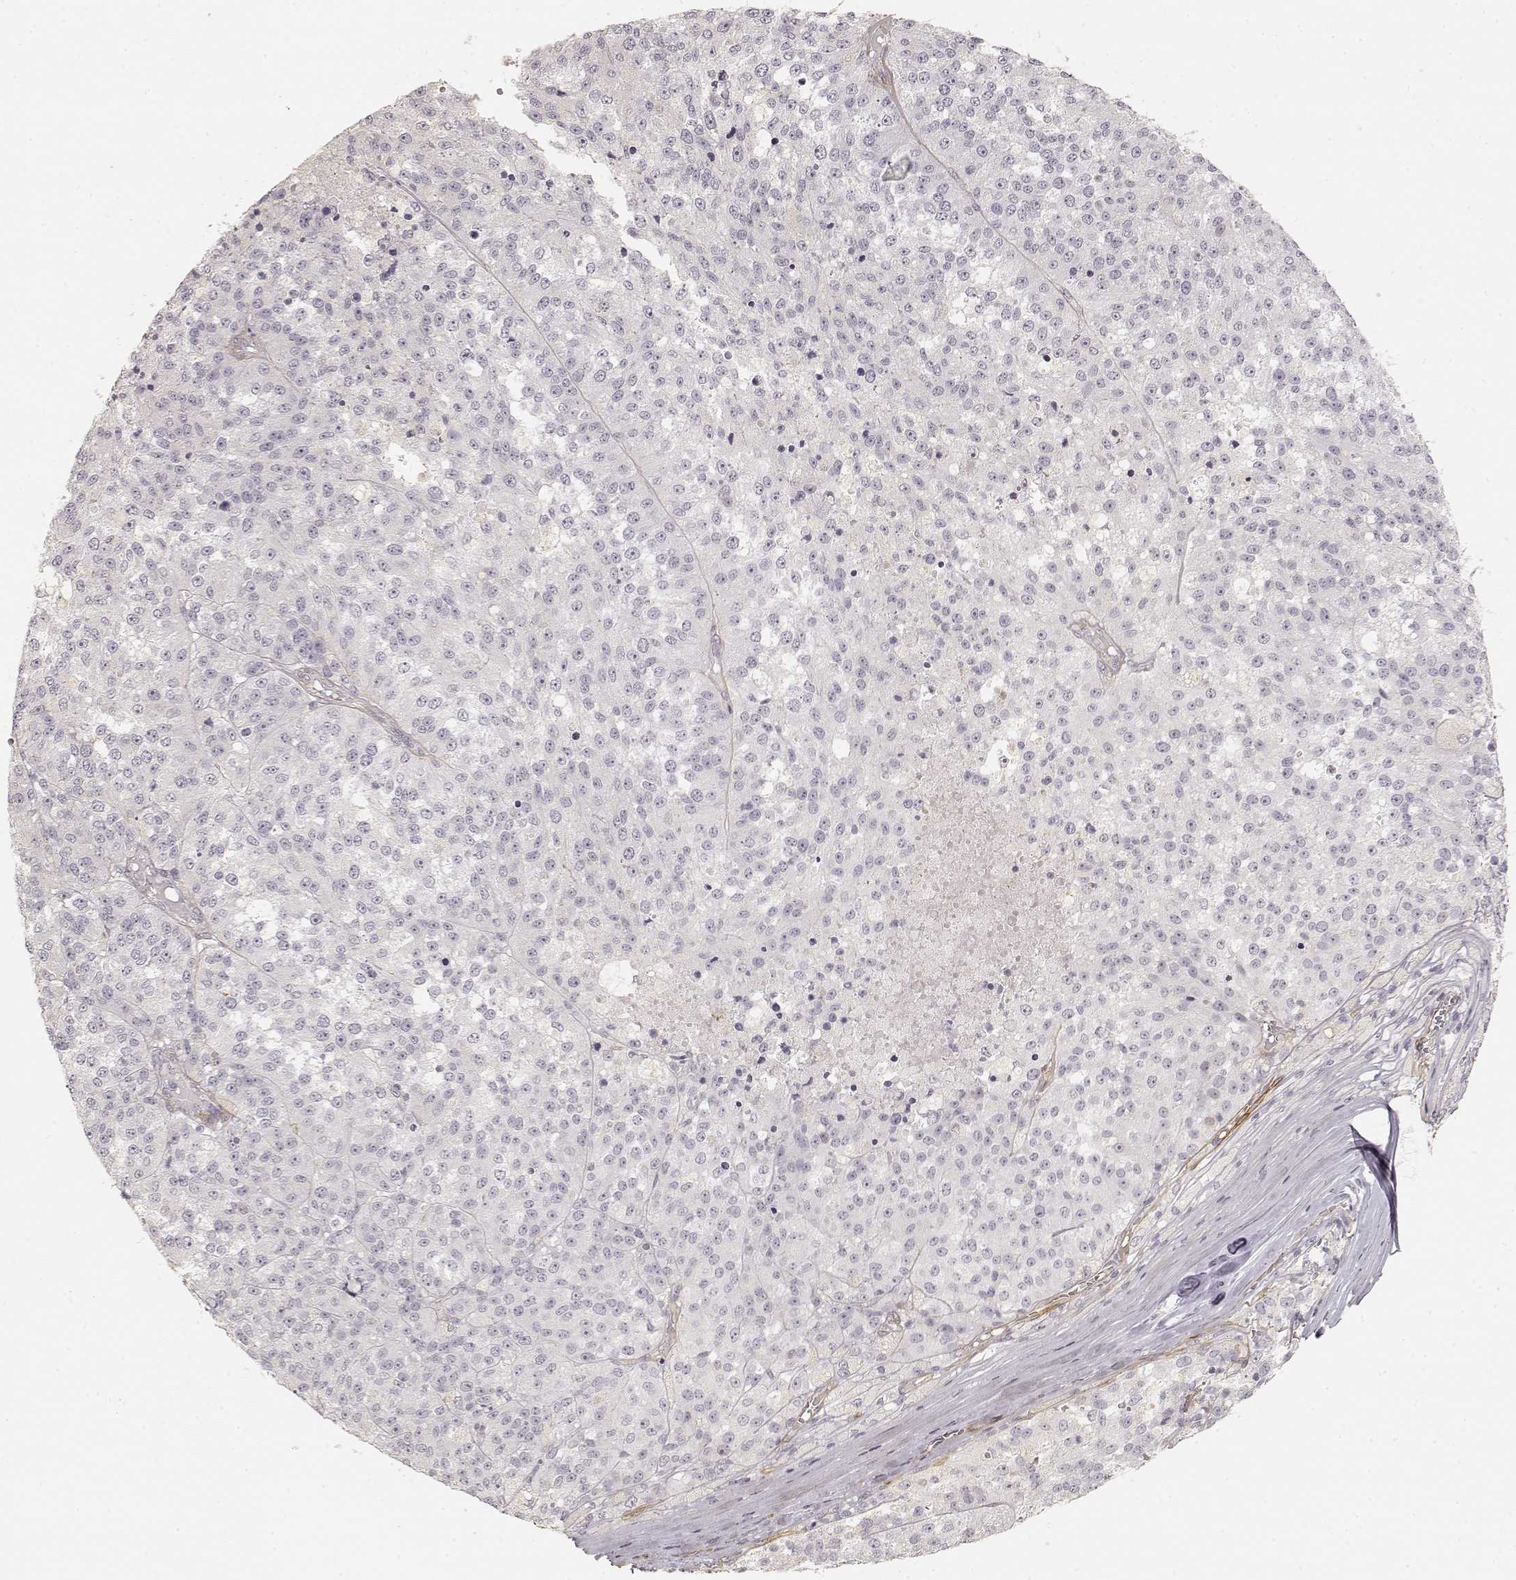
{"staining": {"intensity": "negative", "quantity": "none", "location": "none"}, "tissue": "melanoma", "cell_type": "Tumor cells", "image_type": "cancer", "snomed": [{"axis": "morphology", "description": "Malignant melanoma, Metastatic site"}, {"axis": "topography", "description": "Lymph node"}], "caption": "IHC image of neoplastic tissue: melanoma stained with DAB shows no significant protein staining in tumor cells.", "gene": "LAMA4", "patient": {"sex": "female", "age": 64}}